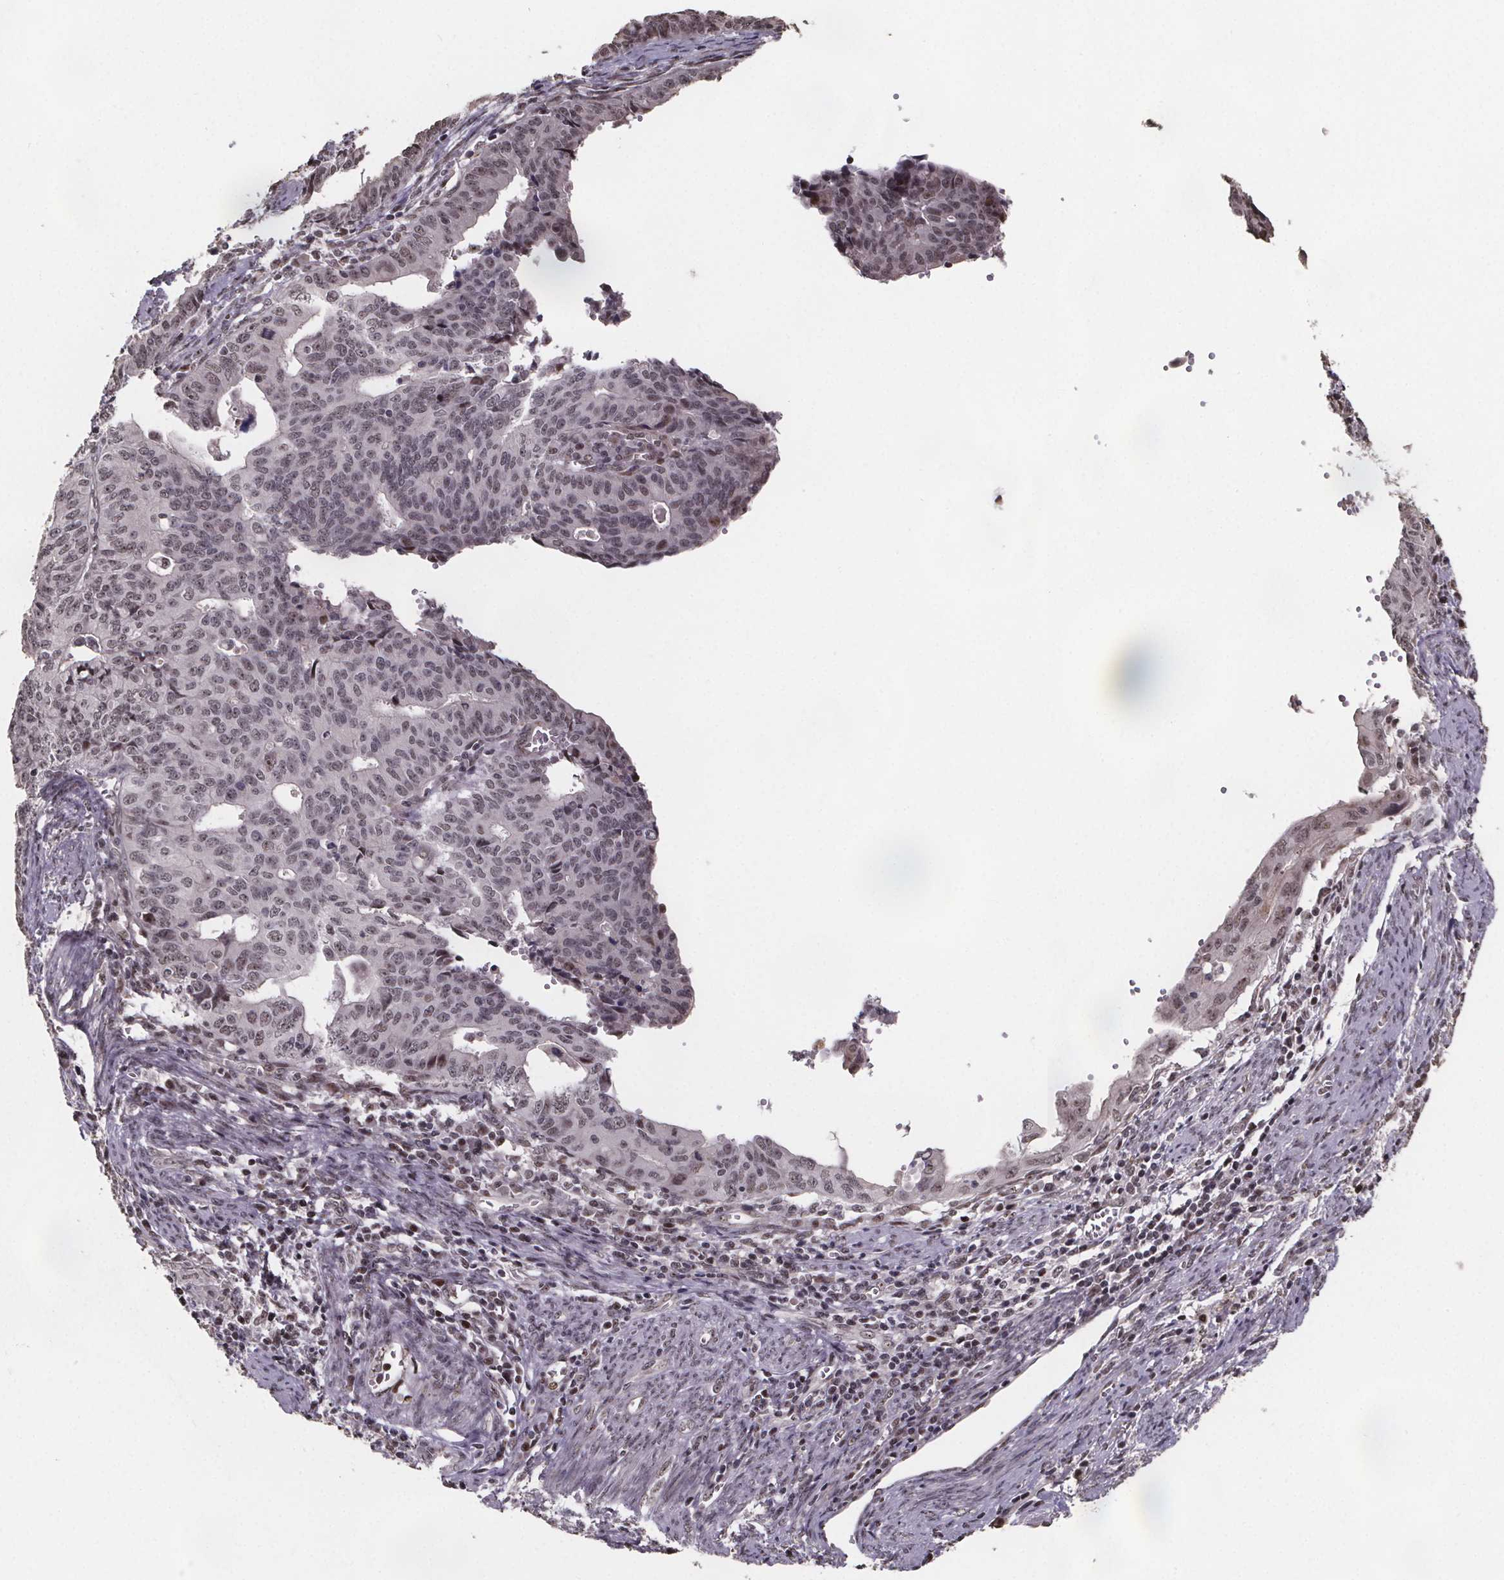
{"staining": {"intensity": "weak", "quantity": "25%-75%", "location": "nuclear"}, "tissue": "endometrial cancer", "cell_type": "Tumor cells", "image_type": "cancer", "snomed": [{"axis": "morphology", "description": "Adenocarcinoma, NOS"}, {"axis": "topography", "description": "Endometrium"}], "caption": "Weak nuclear staining for a protein is present in approximately 25%-75% of tumor cells of adenocarcinoma (endometrial) using immunohistochemistry.", "gene": "U2SURP", "patient": {"sex": "female", "age": 65}}